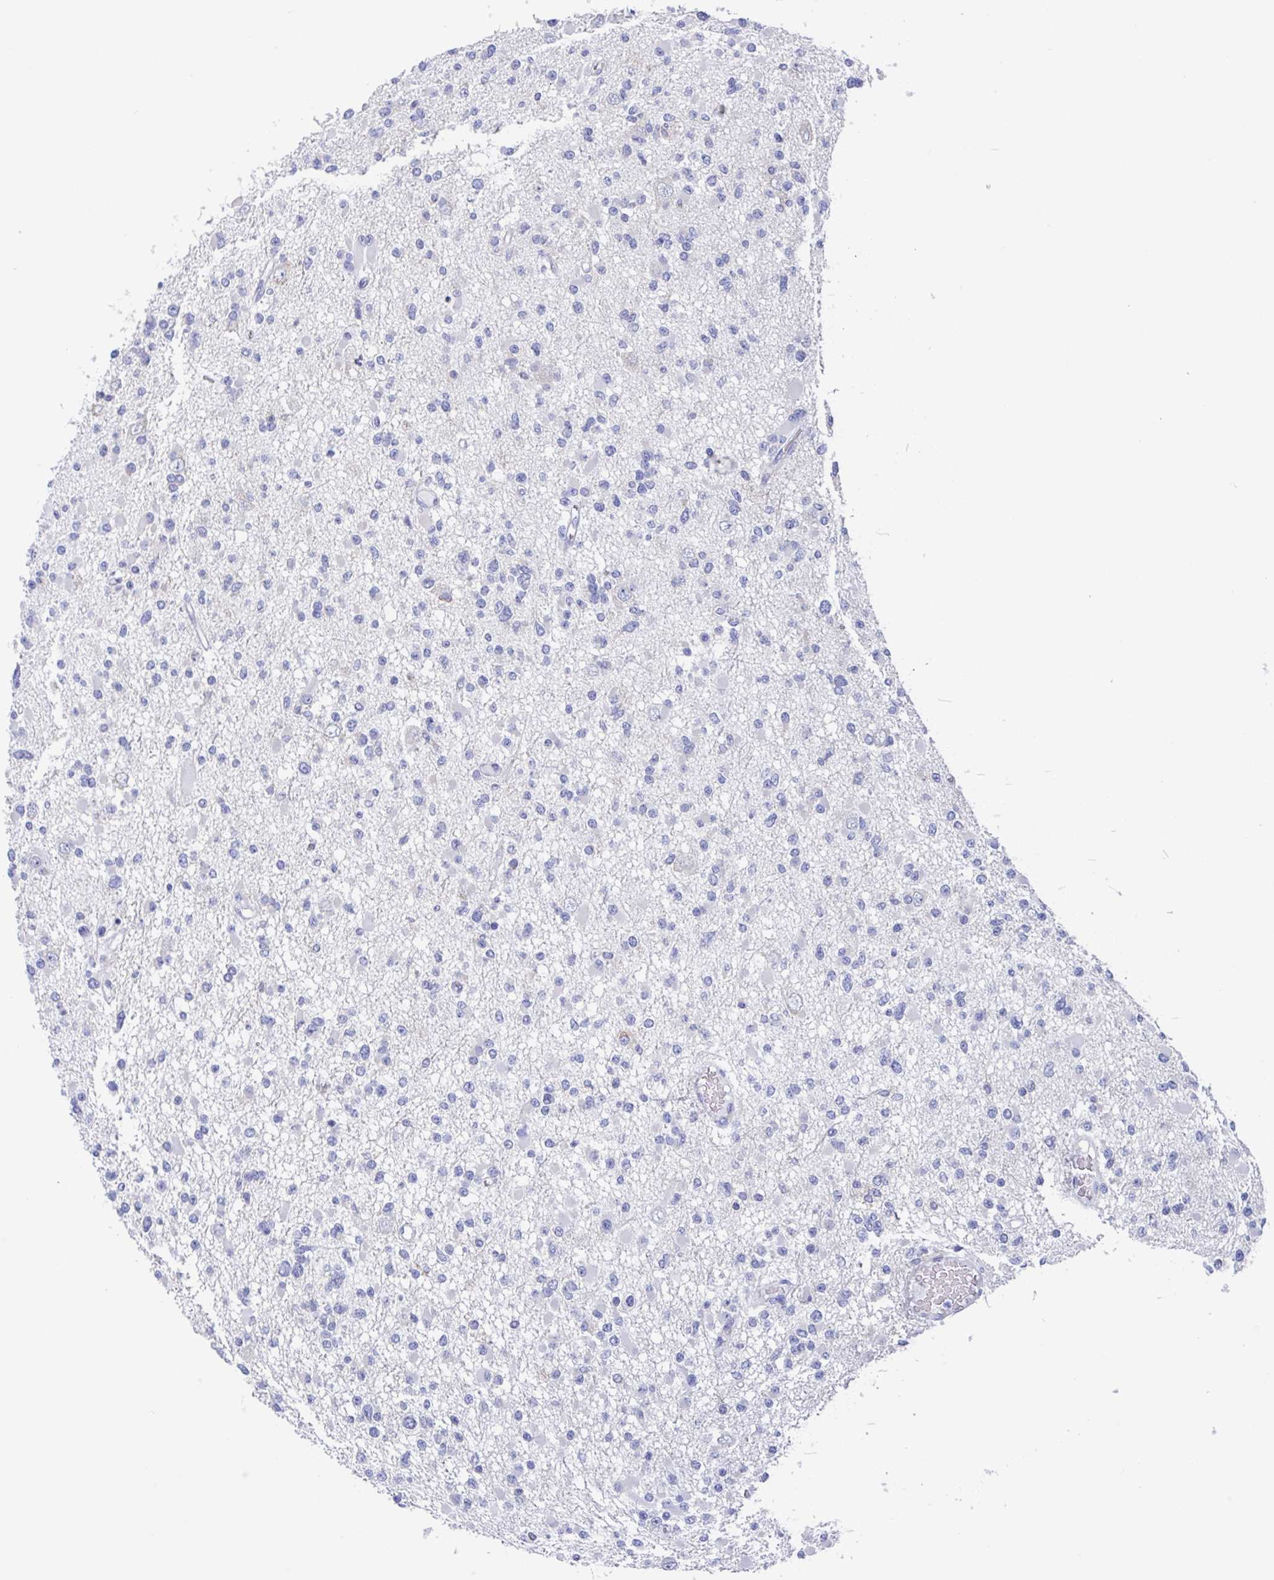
{"staining": {"intensity": "negative", "quantity": "none", "location": "none"}, "tissue": "glioma", "cell_type": "Tumor cells", "image_type": "cancer", "snomed": [{"axis": "morphology", "description": "Glioma, malignant, Low grade"}, {"axis": "topography", "description": "Brain"}], "caption": "High power microscopy histopathology image of an immunohistochemistry photomicrograph of malignant glioma (low-grade), revealing no significant expression in tumor cells.", "gene": "FCGR3A", "patient": {"sex": "female", "age": 22}}